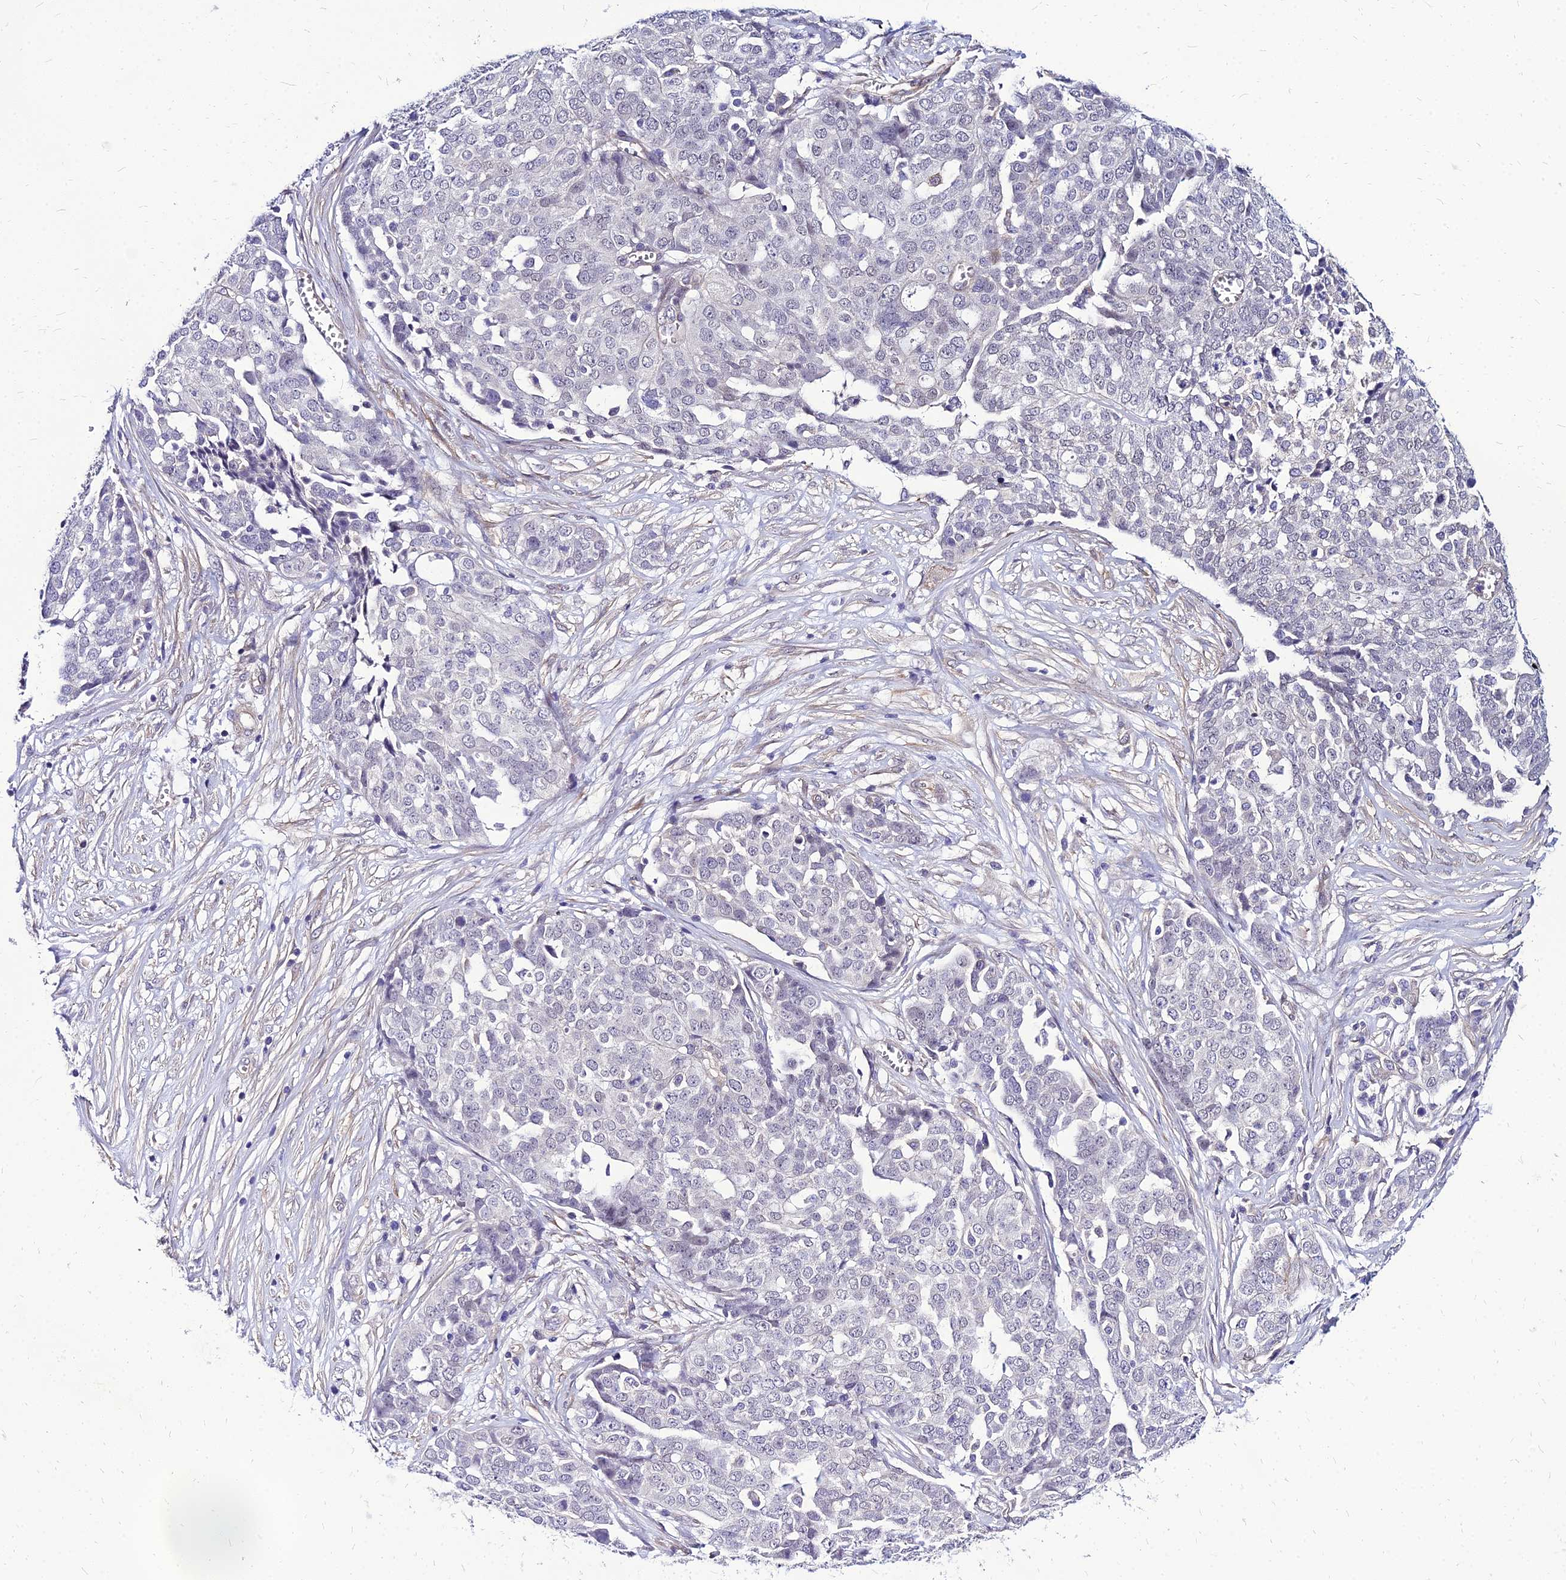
{"staining": {"intensity": "negative", "quantity": "none", "location": "none"}, "tissue": "ovarian cancer", "cell_type": "Tumor cells", "image_type": "cancer", "snomed": [{"axis": "morphology", "description": "Cystadenocarcinoma, serous, NOS"}, {"axis": "topography", "description": "Soft tissue"}, {"axis": "topography", "description": "Ovary"}], "caption": "The immunohistochemistry histopathology image has no significant positivity in tumor cells of ovarian cancer tissue.", "gene": "YEATS2", "patient": {"sex": "female", "age": 57}}